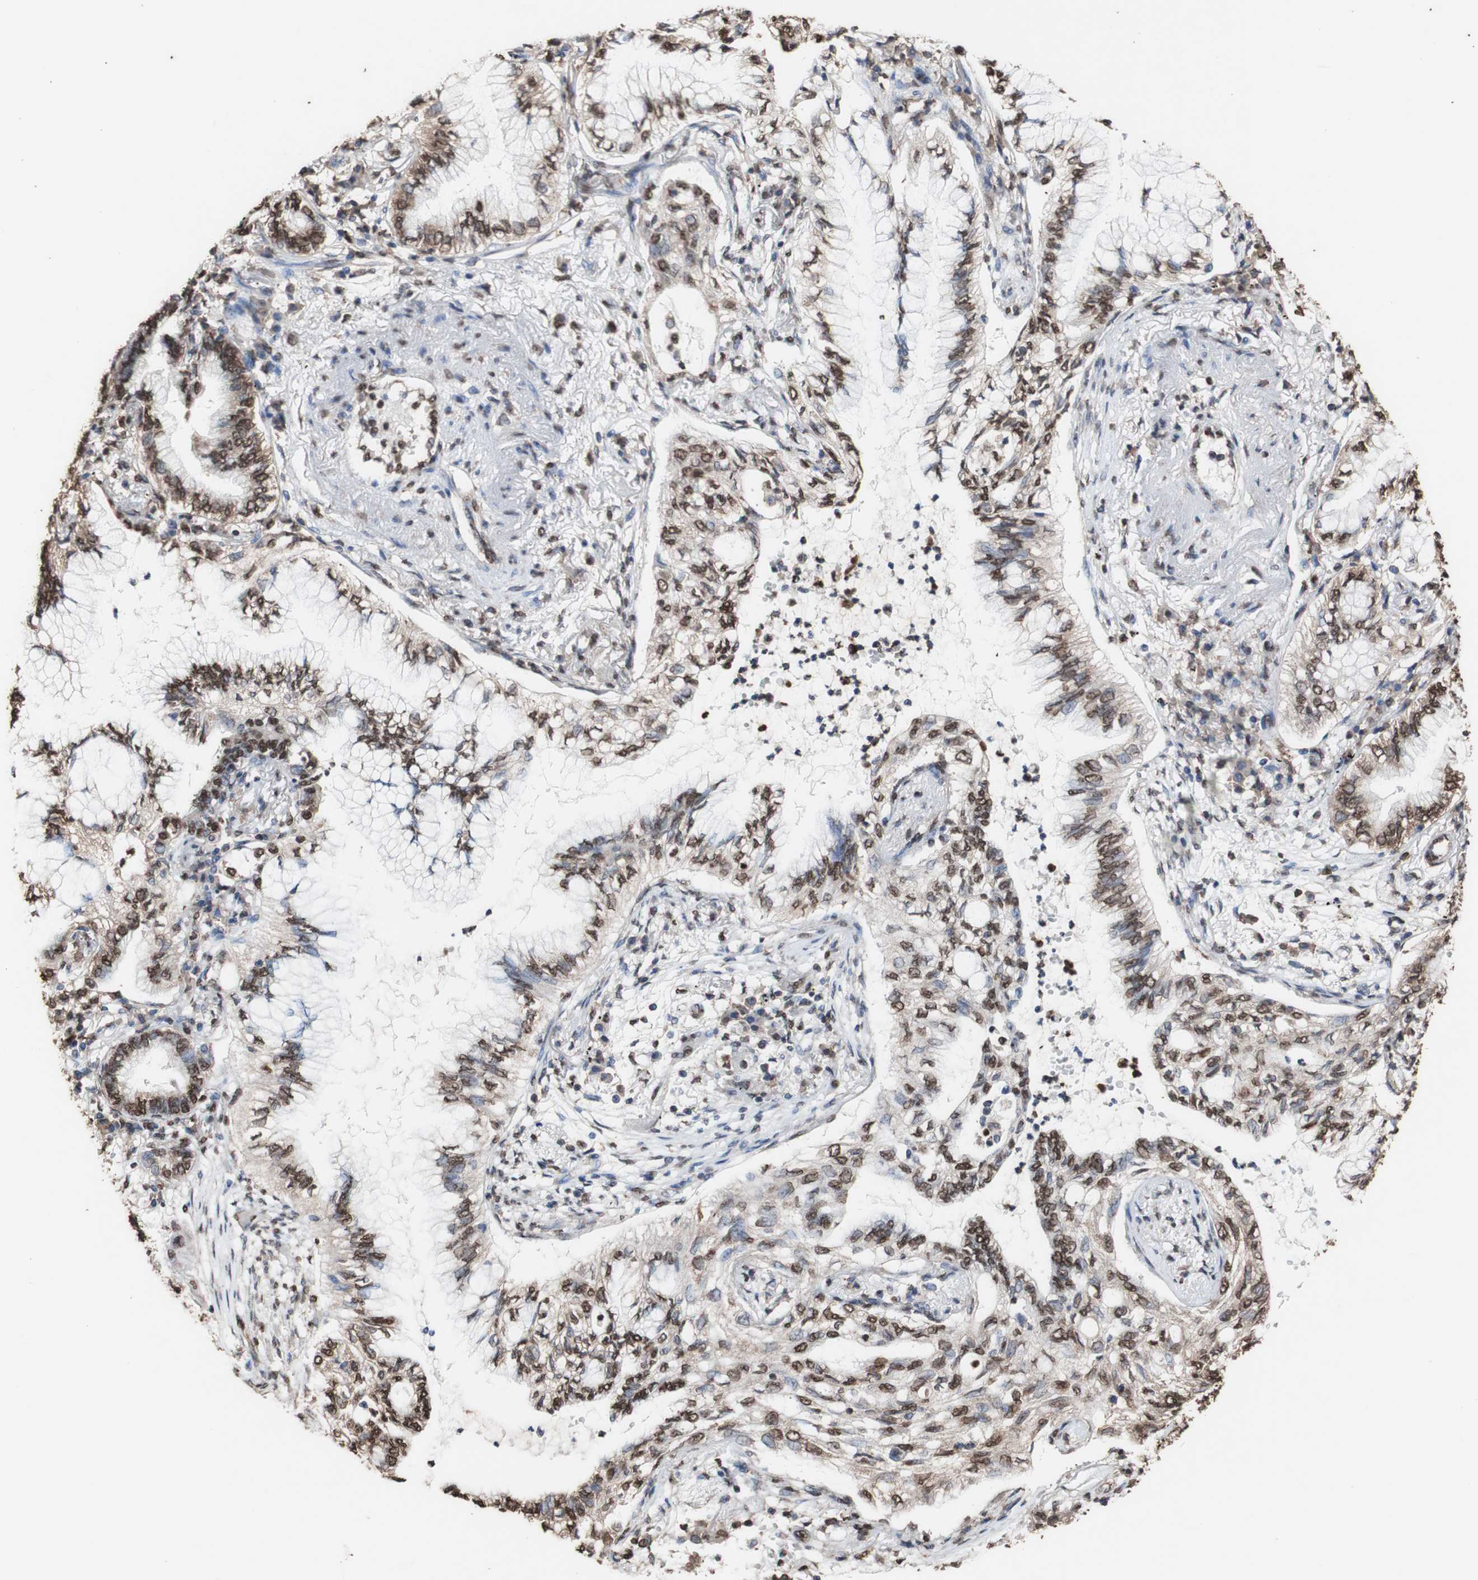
{"staining": {"intensity": "strong", "quantity": "25%-75%", "location": "cytoplasmic/membranous,nuclear"}, "tissue": "lung cancer", "cell_type": "Tumor cells", "image_type": "cancer", "snomed": [{"axis": "morphology", "description": "Normal tissue, NOS"}, {"axis": "morphology", "description": "Adenocarcinoma, NOS"}, {"axis": "topography", "description": "Bronchus"}, {"axis": "topography", "description": "Lung"}], "caption": "Human adenocarcinoma (lung) stained for a protein (brown) displays strong cytoplasmic/membranous and nuclear positive positivity in approximately 25%-75% of tumor cells.", "gene": "PIDD1", "patient": {"sex": "female", "age": 70}}